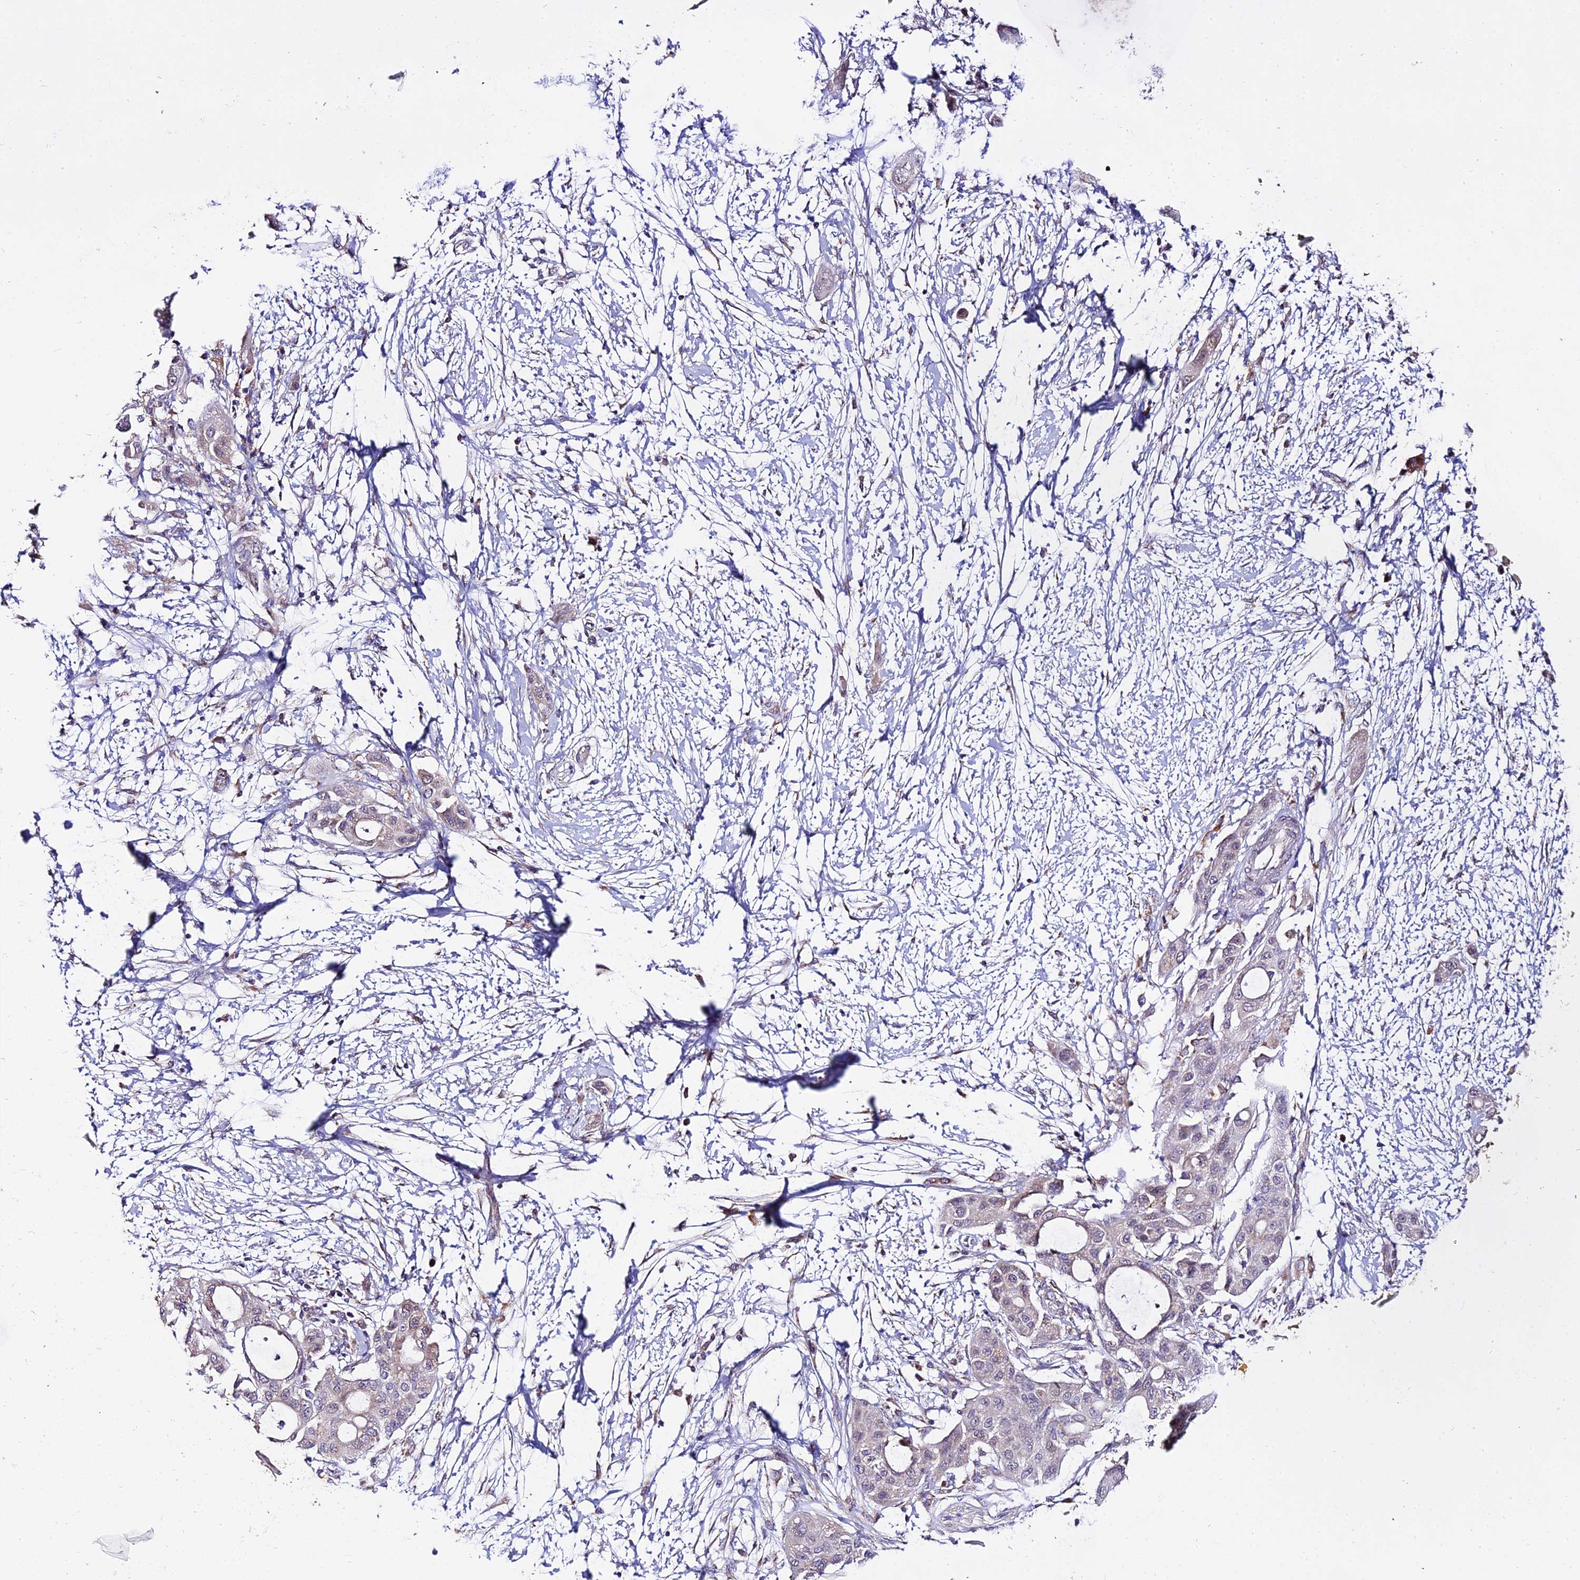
{"staining": {"intensity": "weak", "quantity": "<25%", "location": "cytoplasmic/membranous"}, "tissue": "pancreatic cancer", "cell_type": "Tumor cells", "image_type": "cancer", "snomed": [{"axis": "morphology", "description": "Adenocarcinoma, NOS"}, {"axis": "topography", "description": "Pancreas"}], "caption": "There is no significant positivity in tumor cells of adenocarcinoma (pancreatic).", "gene": "ATP5PB", "patient": {"sex": "male", "age": 68}}